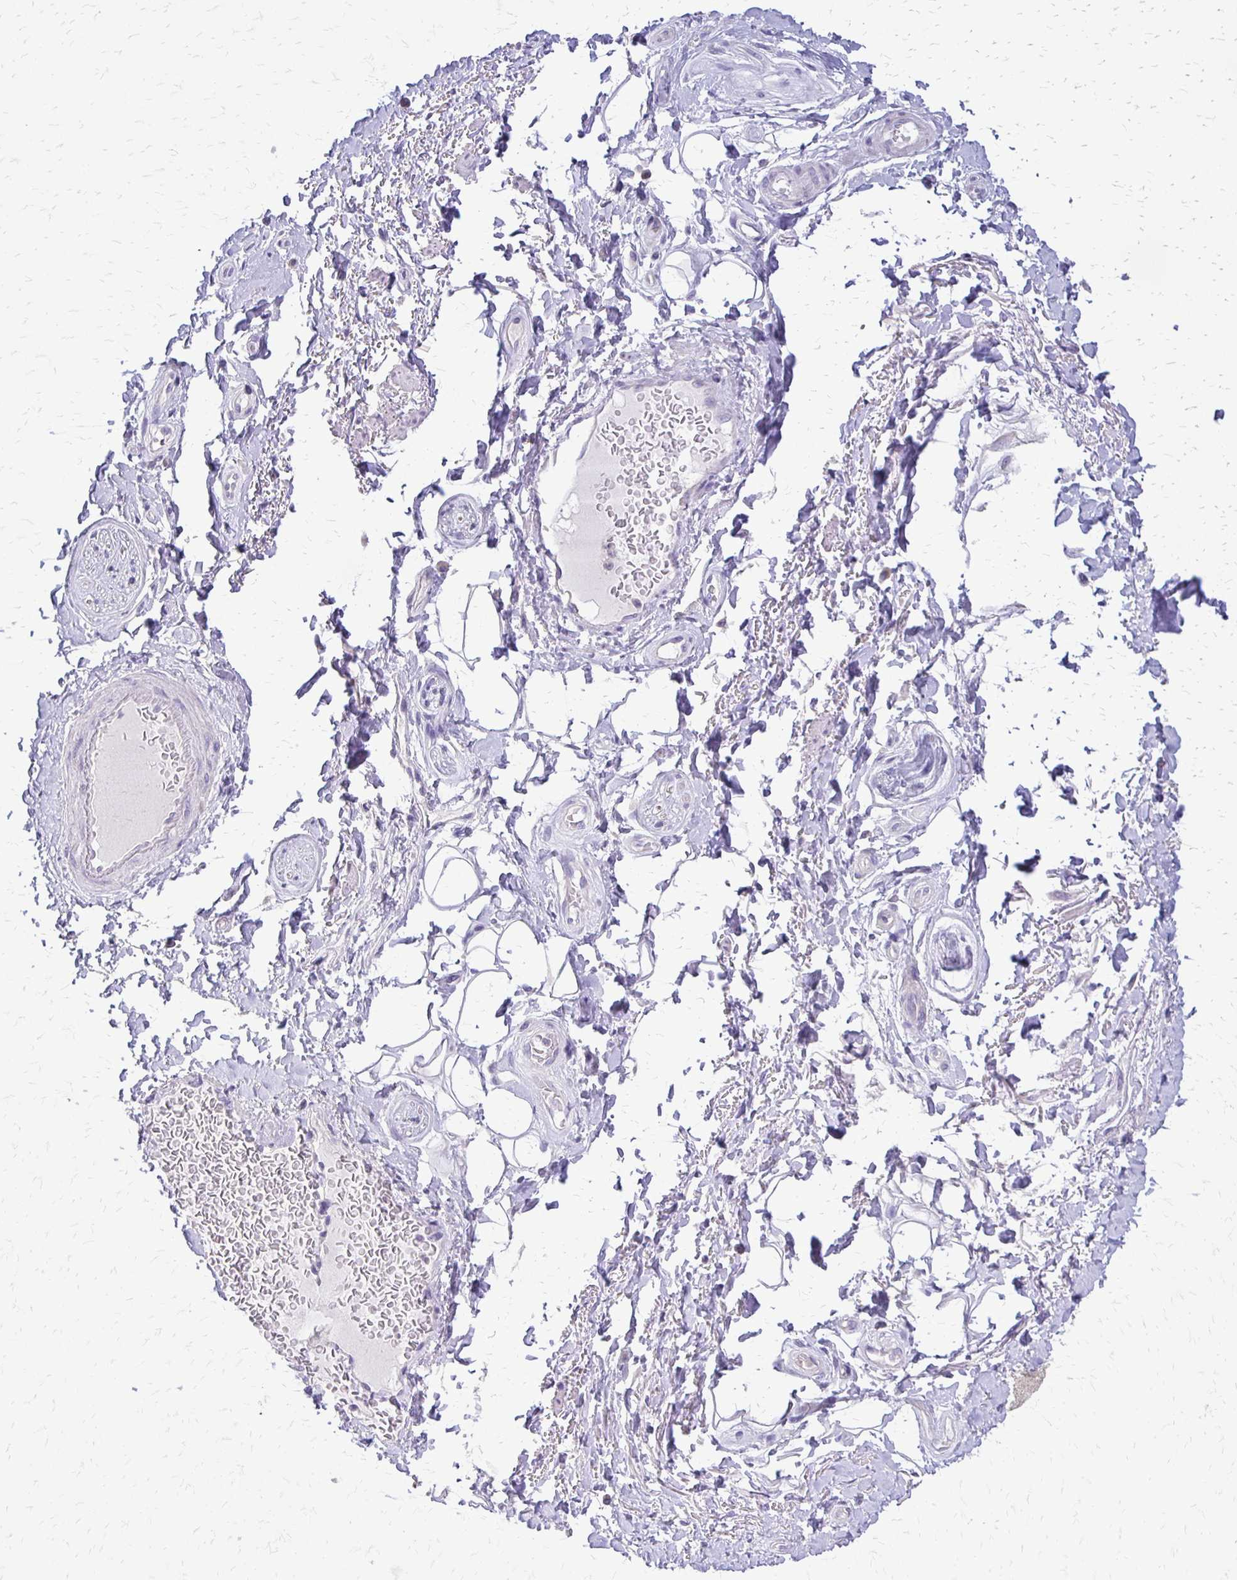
{"staining": {"intensity": "negative", "quantity": "none", "location": "none"}, "tissue": "adipose tissue", "cell_type": "Adipocytes", "image_type": "normal", "snomed": [{"axis": "morphology", "description": "Normal tissue, NOS"}, {"axis": "topography", "description": "Peripheral nerve tissue"}], "caption": "The immunohistochemistry (IHC) micrograph has no significant staining in adipocytes of adipose tissue.", "gene": "ALPG", "patient": {"sex": "male", "age": 51}}